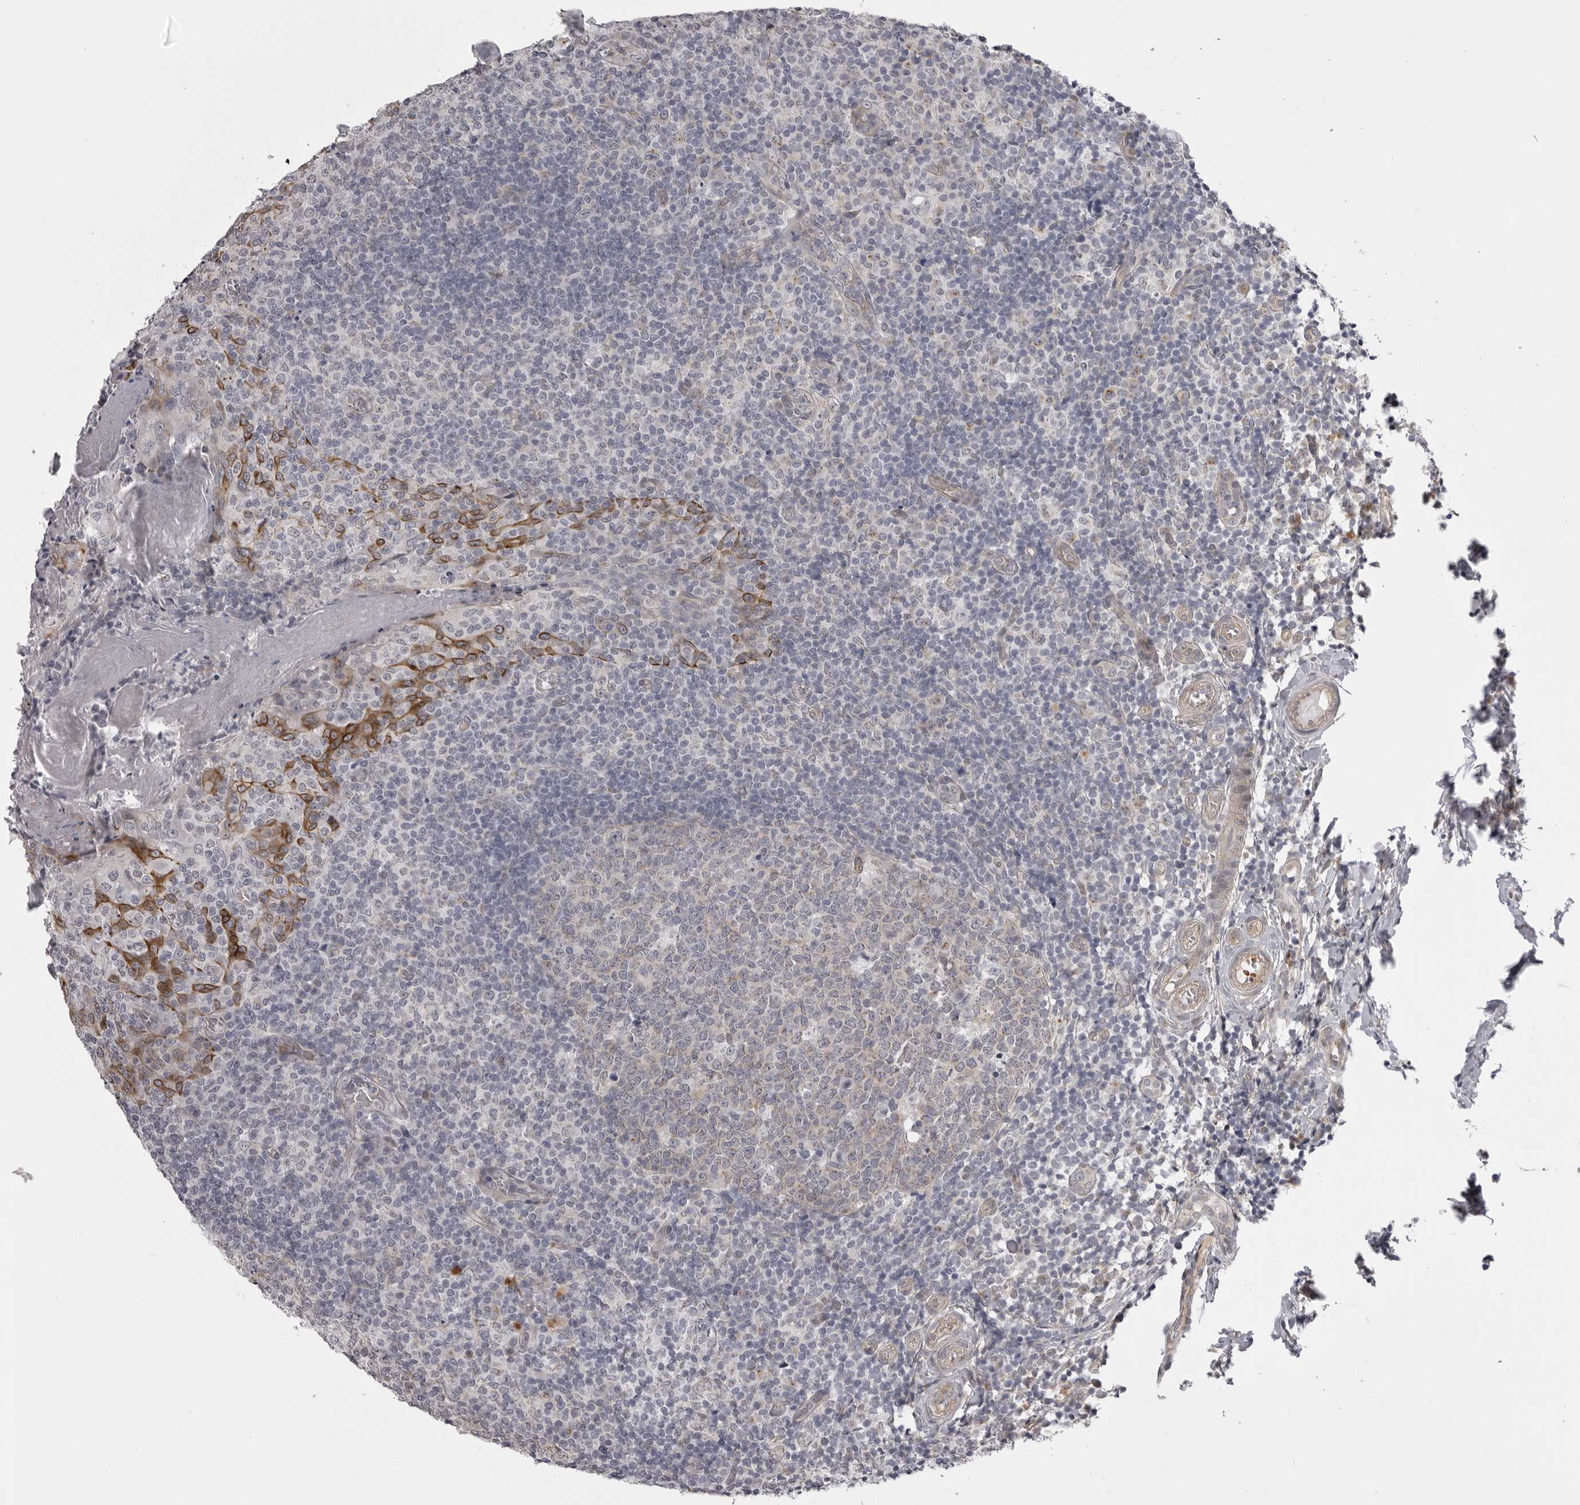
{"staining": {"intensity": "weak", "quantity": "<25%", "location": "cytoplasmic/membranous"}, "tissue": "tonsil", "cell_type": "Germinal center cells", "image_type": "normal", "snomed": [{"axis": "morphology", "description": "Normal tissue, NOS"}, {"axis": "topography", "description": "Tonsil"}], "caption": "A photomicrograph of tonsil stained for a protein reveals no brown staining in germinal center cells. (Brightfield microscopy of DAB IHC at high magnification).", "gene": "EPHA10", "patient": {"sex": "female", "age": 19}}